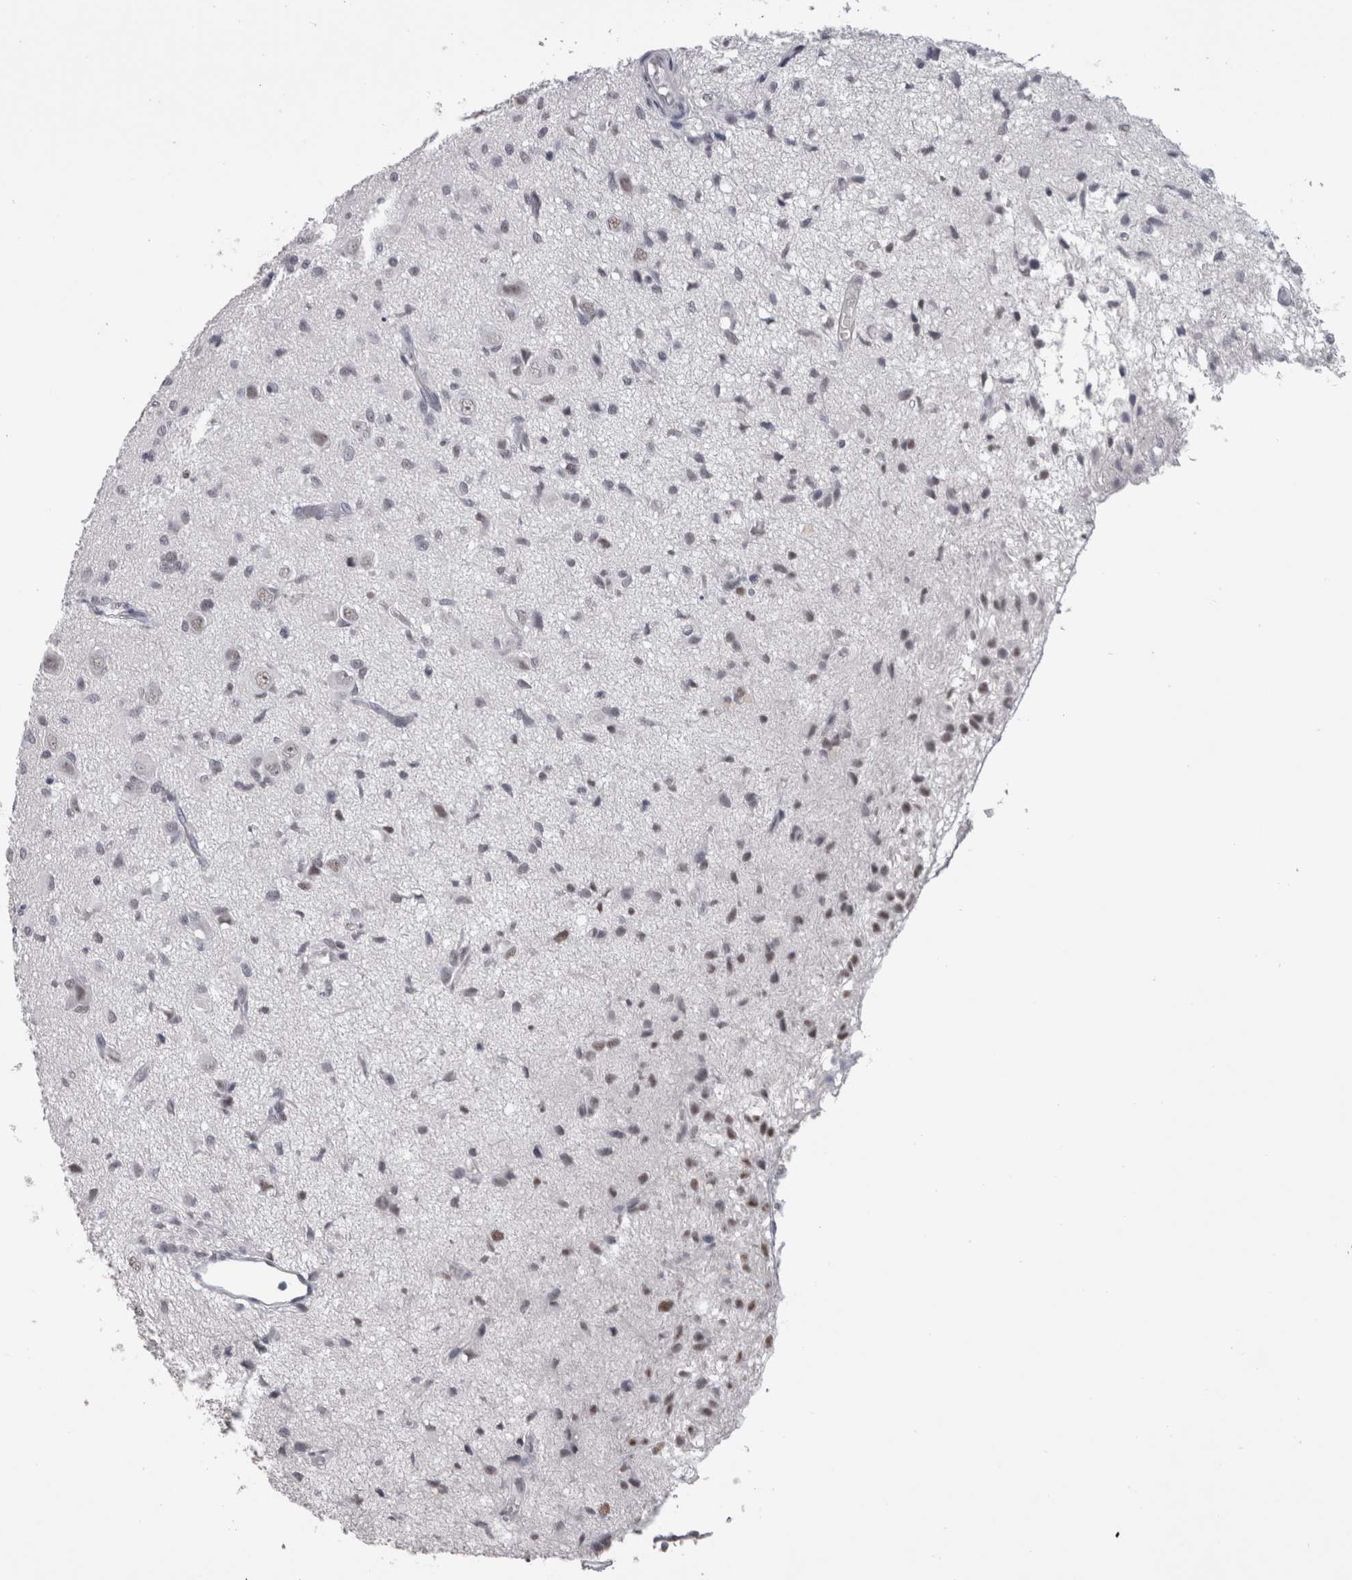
{"staining": {"intensity": "weak", "quantity": "<25%", "location": "nuclear"}, "tissue": "glioma", "cell_type": "Tumor cells", "image_type": "cancer", "snomed": [{"axis": "morphology", "description": "Glioma, malignant, High grade"}, {"axis": "topography", "description": "Brain"}], "caption": "An immunohistochemistry (IHC) histopathology image of glioma is shown. There is no staining in tumor cells of glioma. Nuclei are stained in blue.", "gene": "DDX17", "patient": {"sex": "female", "age": 59}}